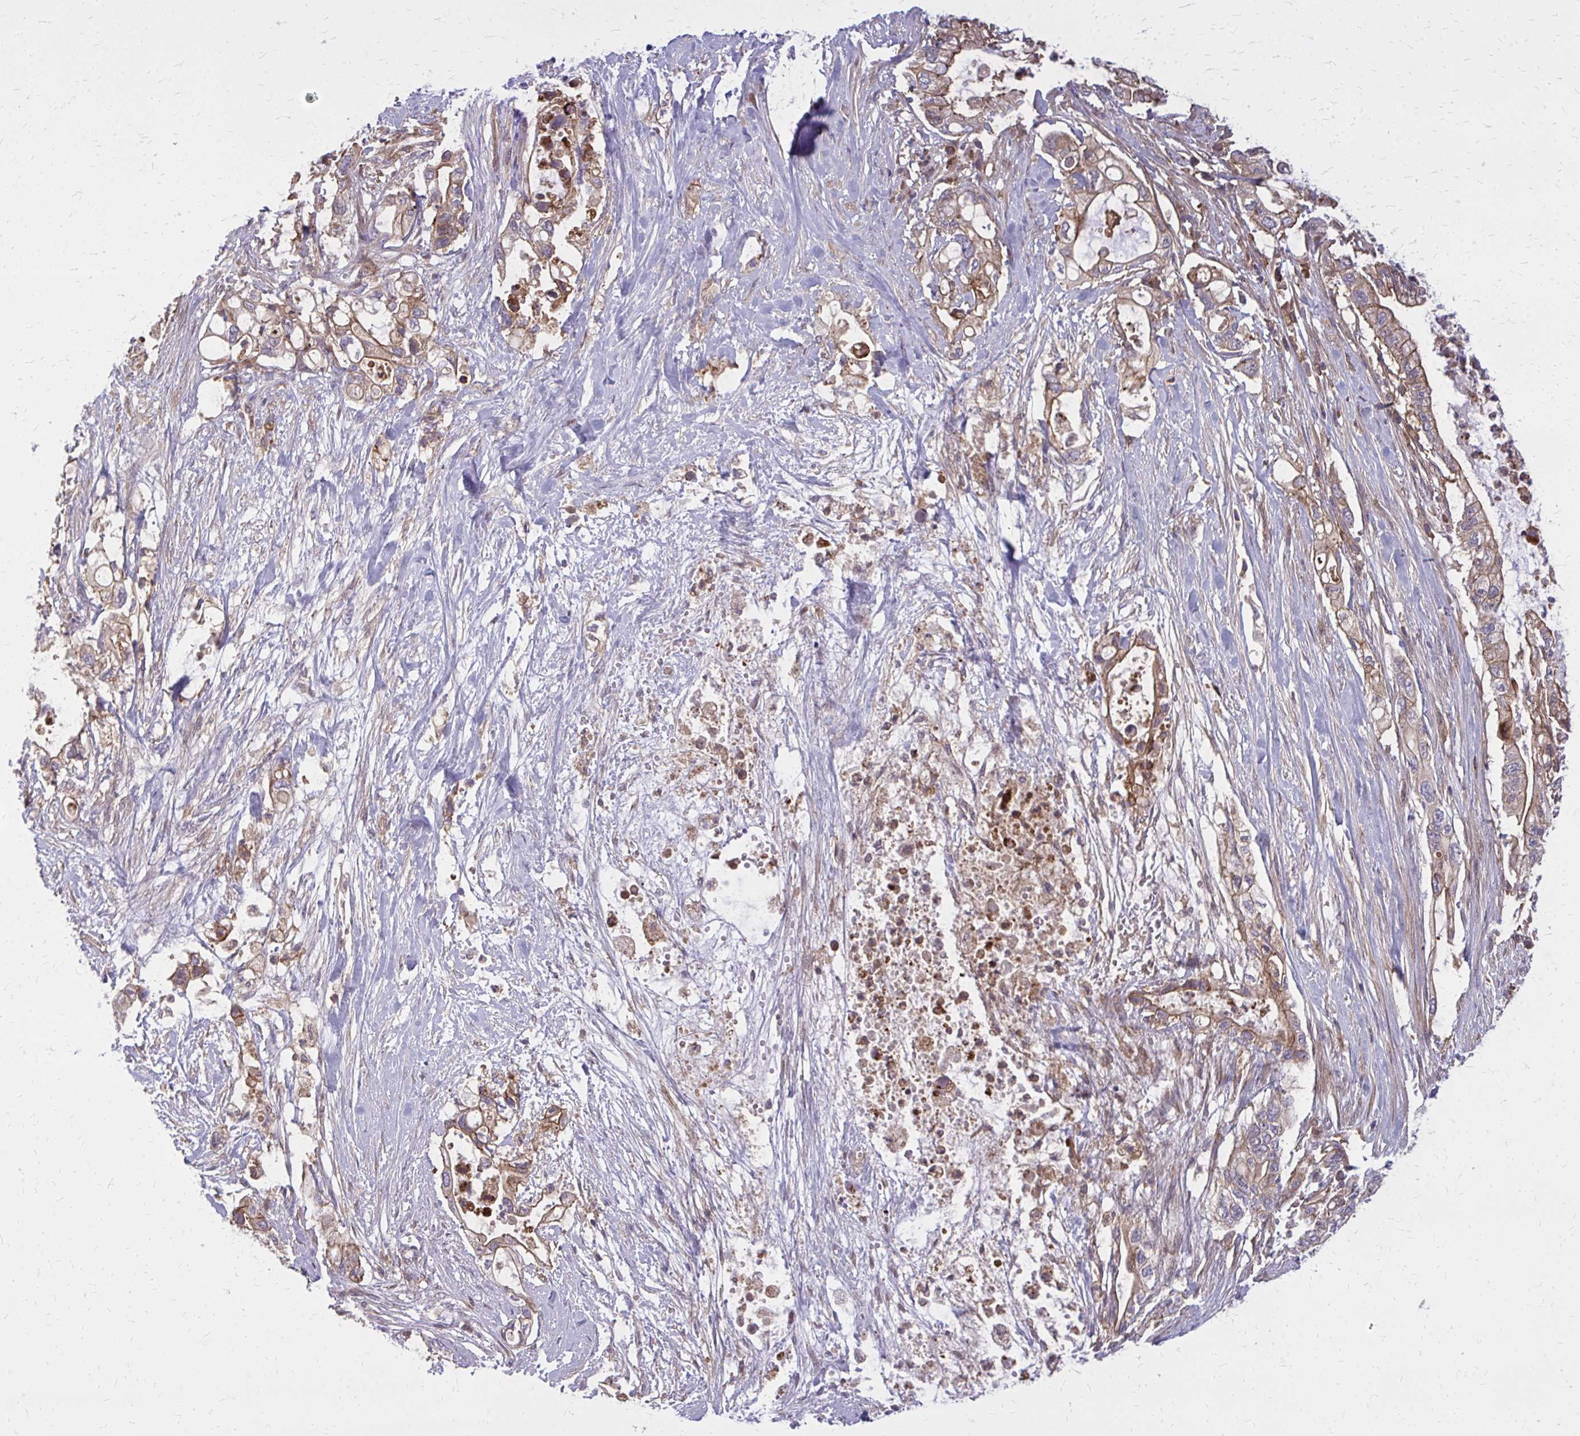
{"staining": {"intensity": "moderate", "quantity": ">75%", "location": "cytoplasmic/membranous"}, "tissue": "pancreatic cancer", "cell_type": "Tumor cells", "image_type": "cancer", "snomed": [{"axis": "morphology", "description": "Adenocarcinoma, NOS"}, {"axis": "topography", "description": "Pancreas"}], "caption": "This micrograph shows immunohistochemistry staining of pancreatic adenocarcinoma, with medium moderate cytoplasmic/membranous expression in approximately >75% of tumor cells.", "gene": "OXNAD1", "patient": {"sex": "female", "age": 72}}